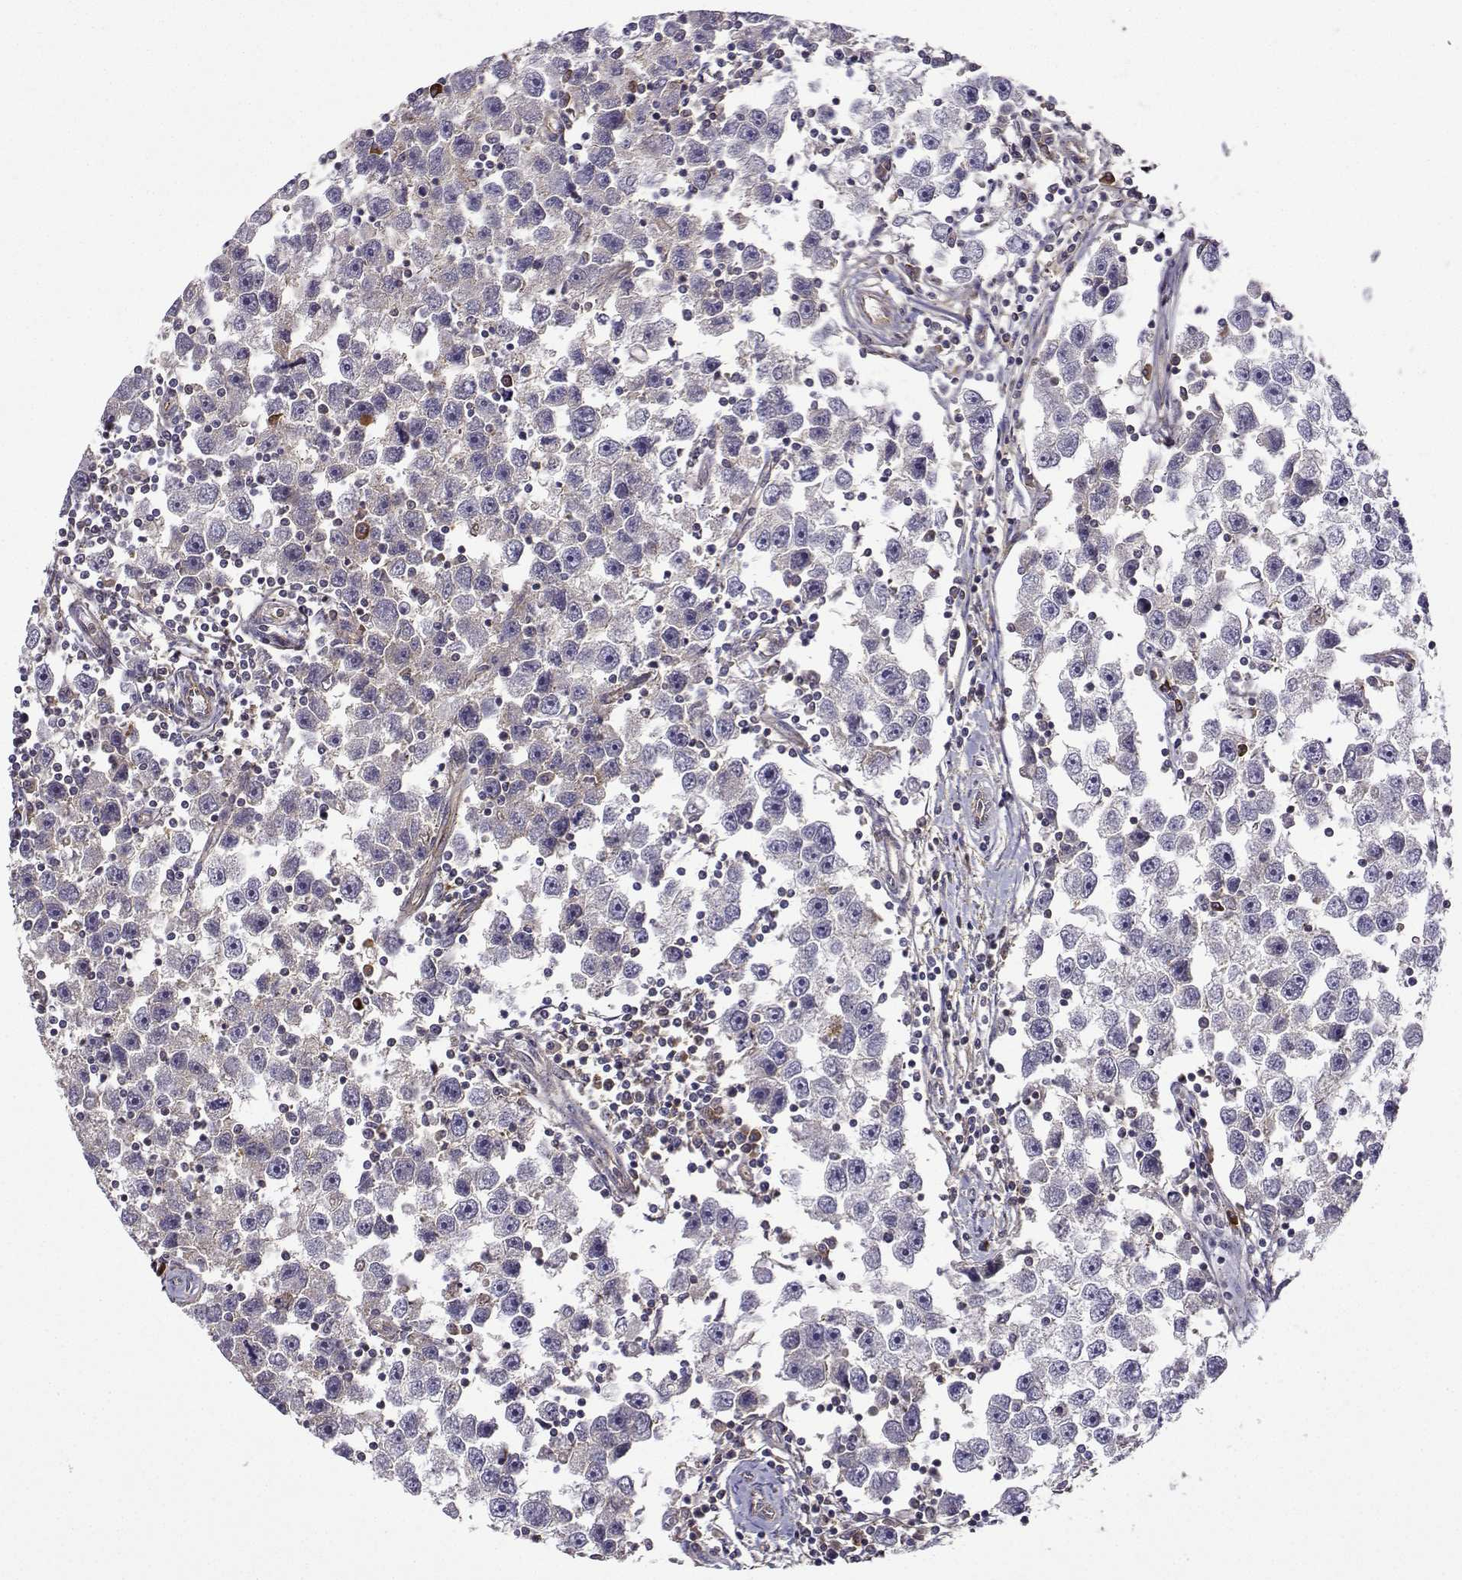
{"staining": {"intensity": "negative", "quantity": "none", "location": "none"}, "tissue": "testis cancer", "cell_type": "Tumor cells", "image_type": "cancer", "snomed": [{"axis": "morphology", "description": "Seminoma, NOS"}, {"axis": "topography", "description": "Testis"}], "caption": "DAB (3,3'-diaminobenzidine) immunohistochemical staining of seminoma (testis) demonstrates no significant positivity in tumor cells.", "gene": "ITGB8", "patient": {"sex": "male", "age": 30}}